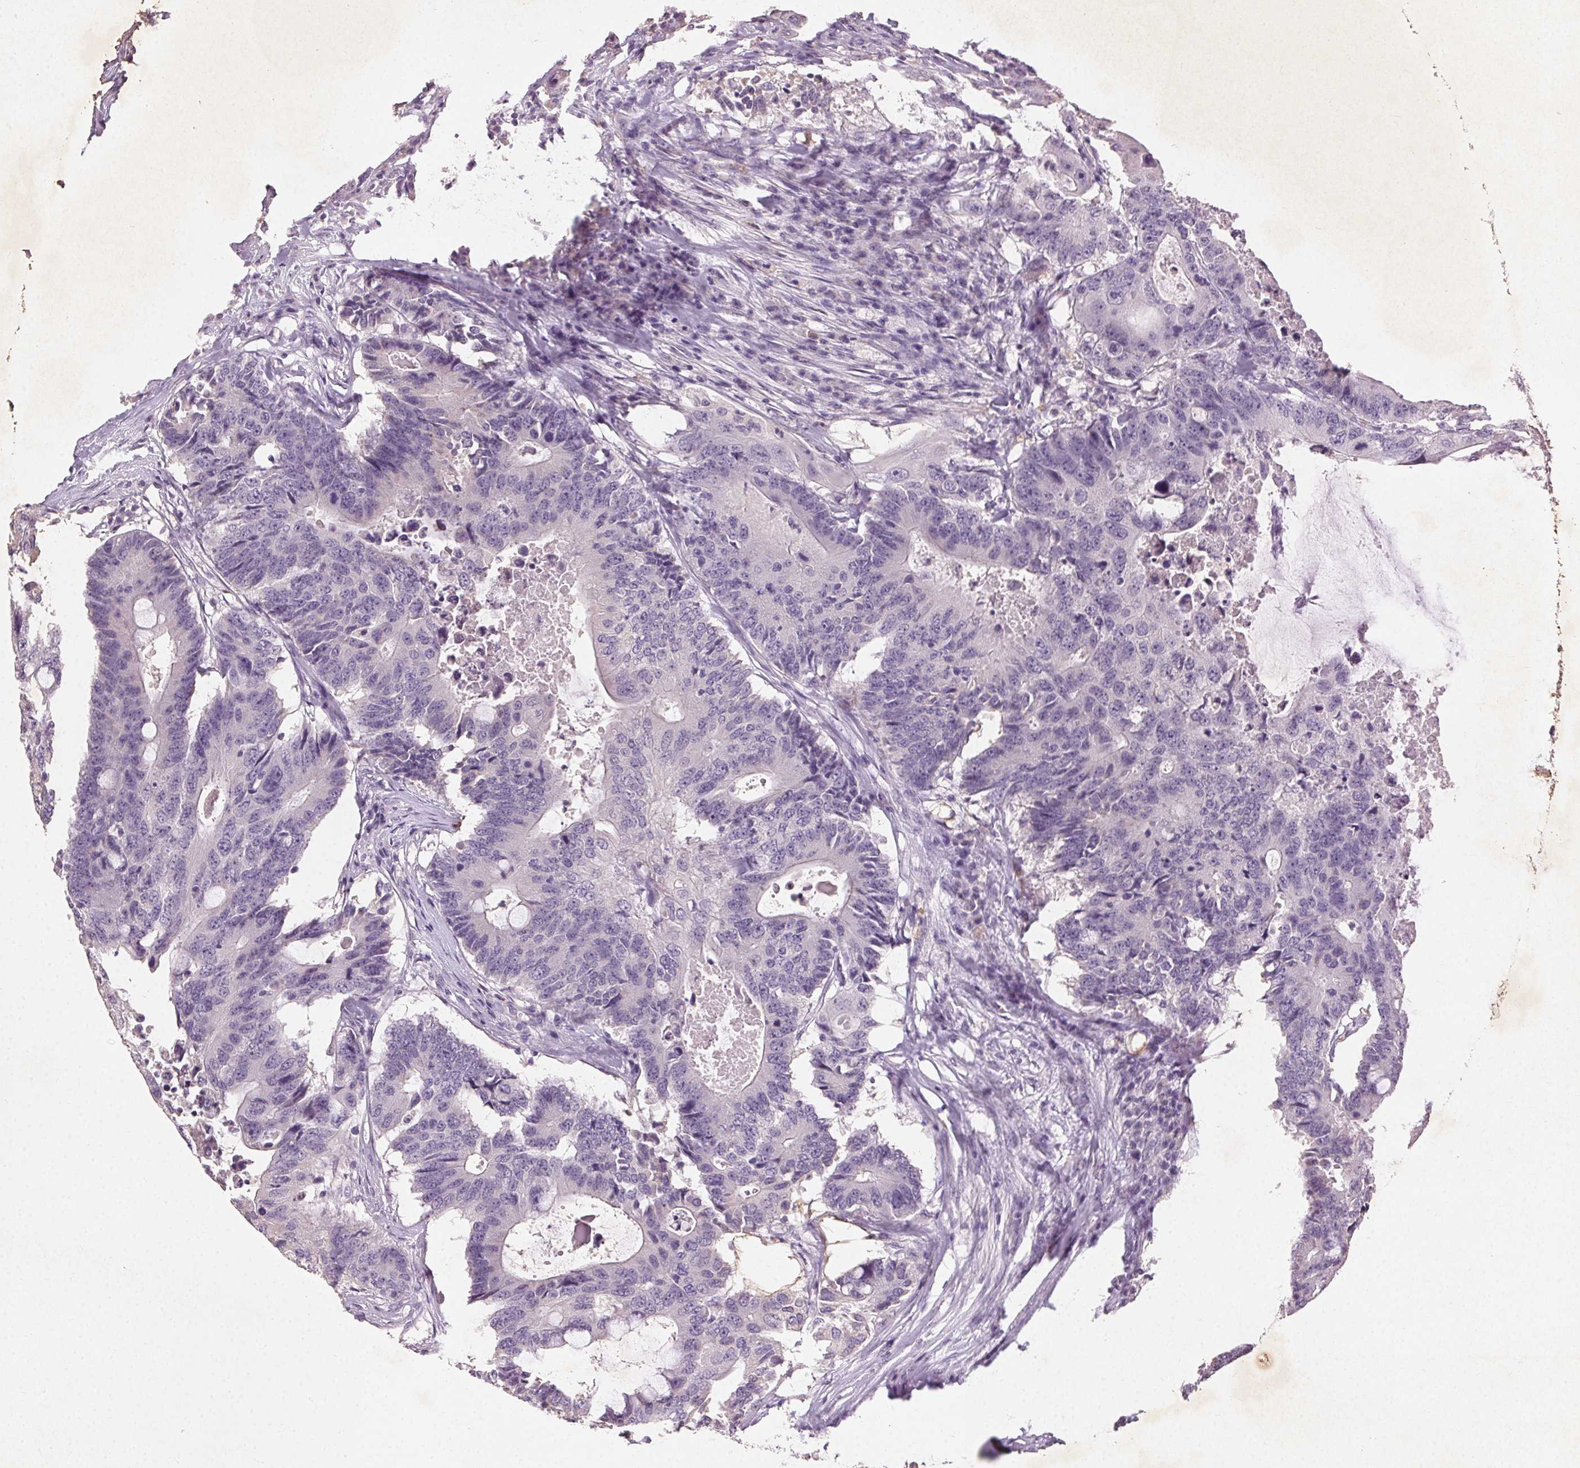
{"staining": {"intensity": "negative", "quantity": "none", "location": "none"}, "tissue": "colorectal cancer", "cell_type": "Tumor cells", "image_type": "cancer", "snomed": [{"axis": "morphology", "description": "Adenocarcinoma, NOS"}, {"axis": "topography", "description": "Colon"}], "caption": "Immunohistochemistry (IHC) photomicrograph of neoplastic tissue: colorectal cancer stained with DAB shows no significant protein positivity in tumor cells. The staining is performed using DAB brown chromogen with nuclei counter-stained in using hematoxylin.", "gene": "CLTRN", "patient": {"sex": "male", "age": 71}}